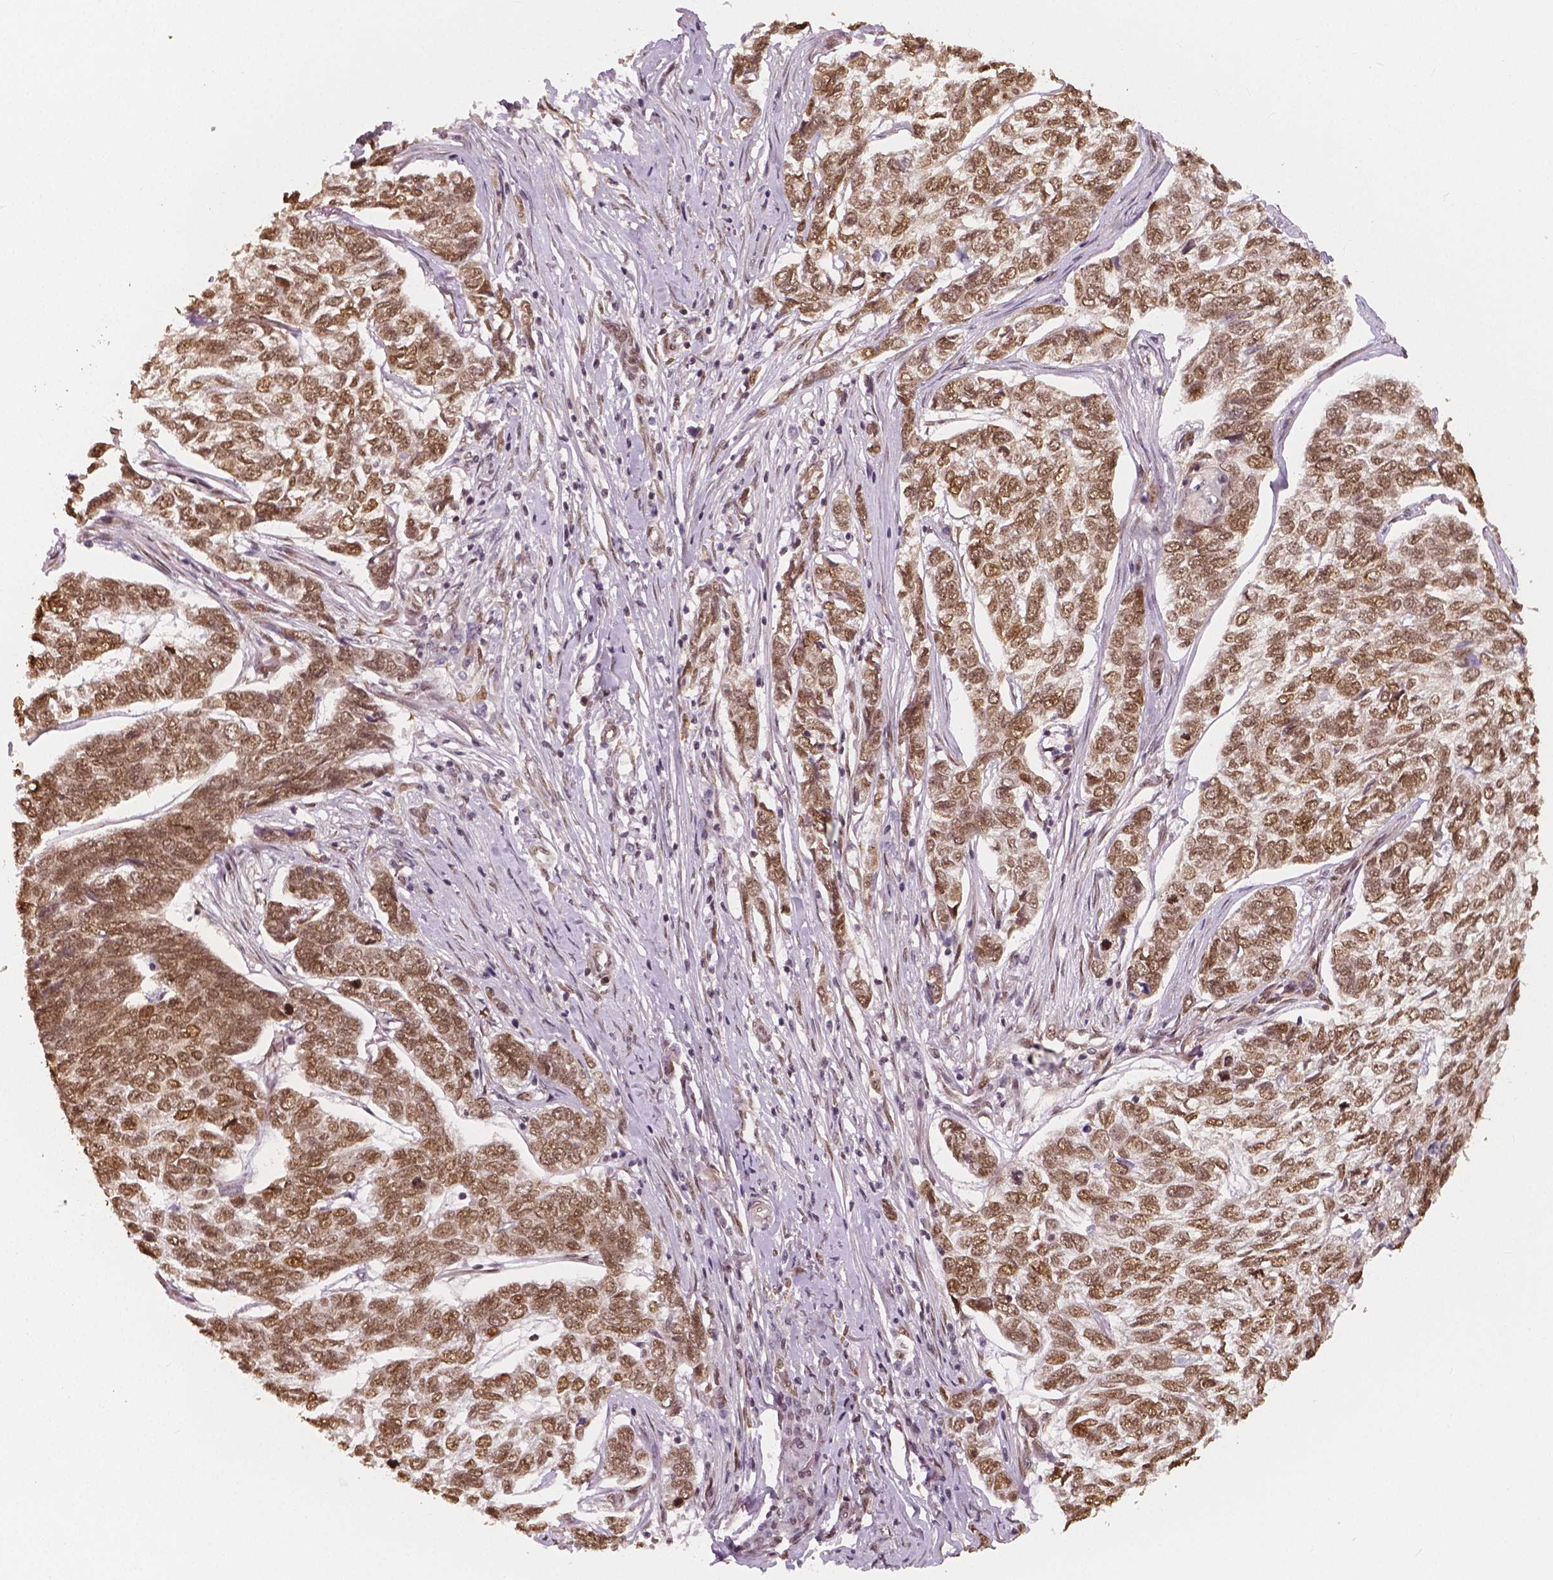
{"staining": {"intensity": "moderate", "quantity": ">75%", "location": "nuclear"}, "tissue": "skin cancer", "cell_type": "Tumor cells", "image_type": "cancer", "snomed": [{"axis": "morphology", "description": "Basal cell carcinoma"}, {"axis": "topography", "description": "Skin"}], "caption": "Tumor cells reveal medium levels of moderate nuclear positivity in approximately >75% of cells in human skin cancer. (DAB = brown stain, brightfield microscopy at high magnification).", "gene": "NUCKS1", "patient": {"sex": "female", "age": 65}}